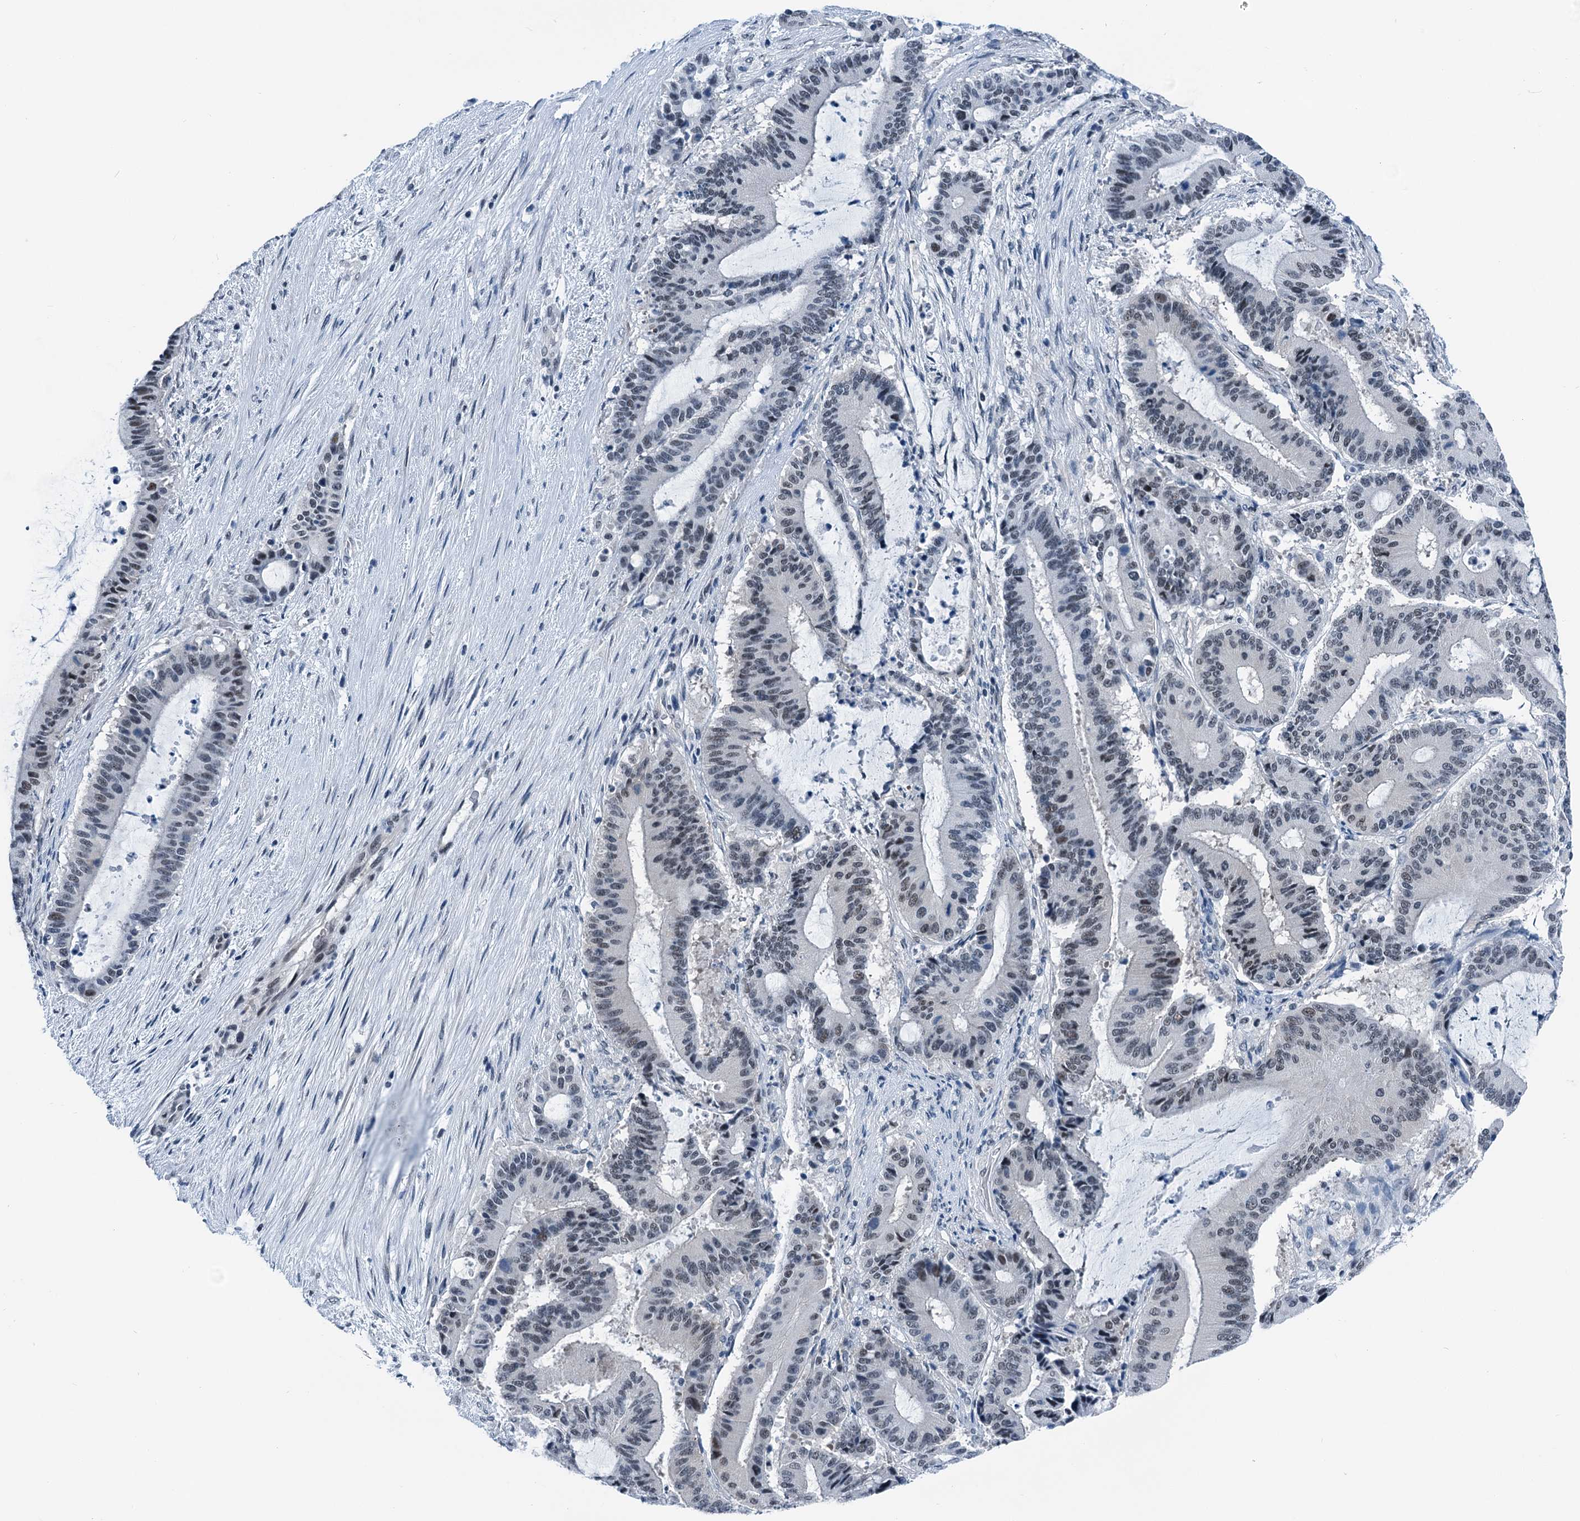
{"staining": {"intensity": "moderate", "quantity": "<25%", "location": "nuclear"}, "tissue": "liver cancer", "cell_type": "Tumor cells", "image_type": "cancer", "snomed": [{"axis": "morphology", "description": "Normal tissue, NOS"}, {"axis": "morphology", "description": "Cholangiocarcinoma"}, {"axis": "topography", "description": "Liver"}, {"axis": "topography", "description": "Peripheral nerve tissue"}], "caption": "Moderate nuclear expression for a protein is identified in about <25% of tumor cells of liver cholangiocarcinoma using IHC.", "gene": "TRPT1", "patient": {"sex": "female", "age": 73}}